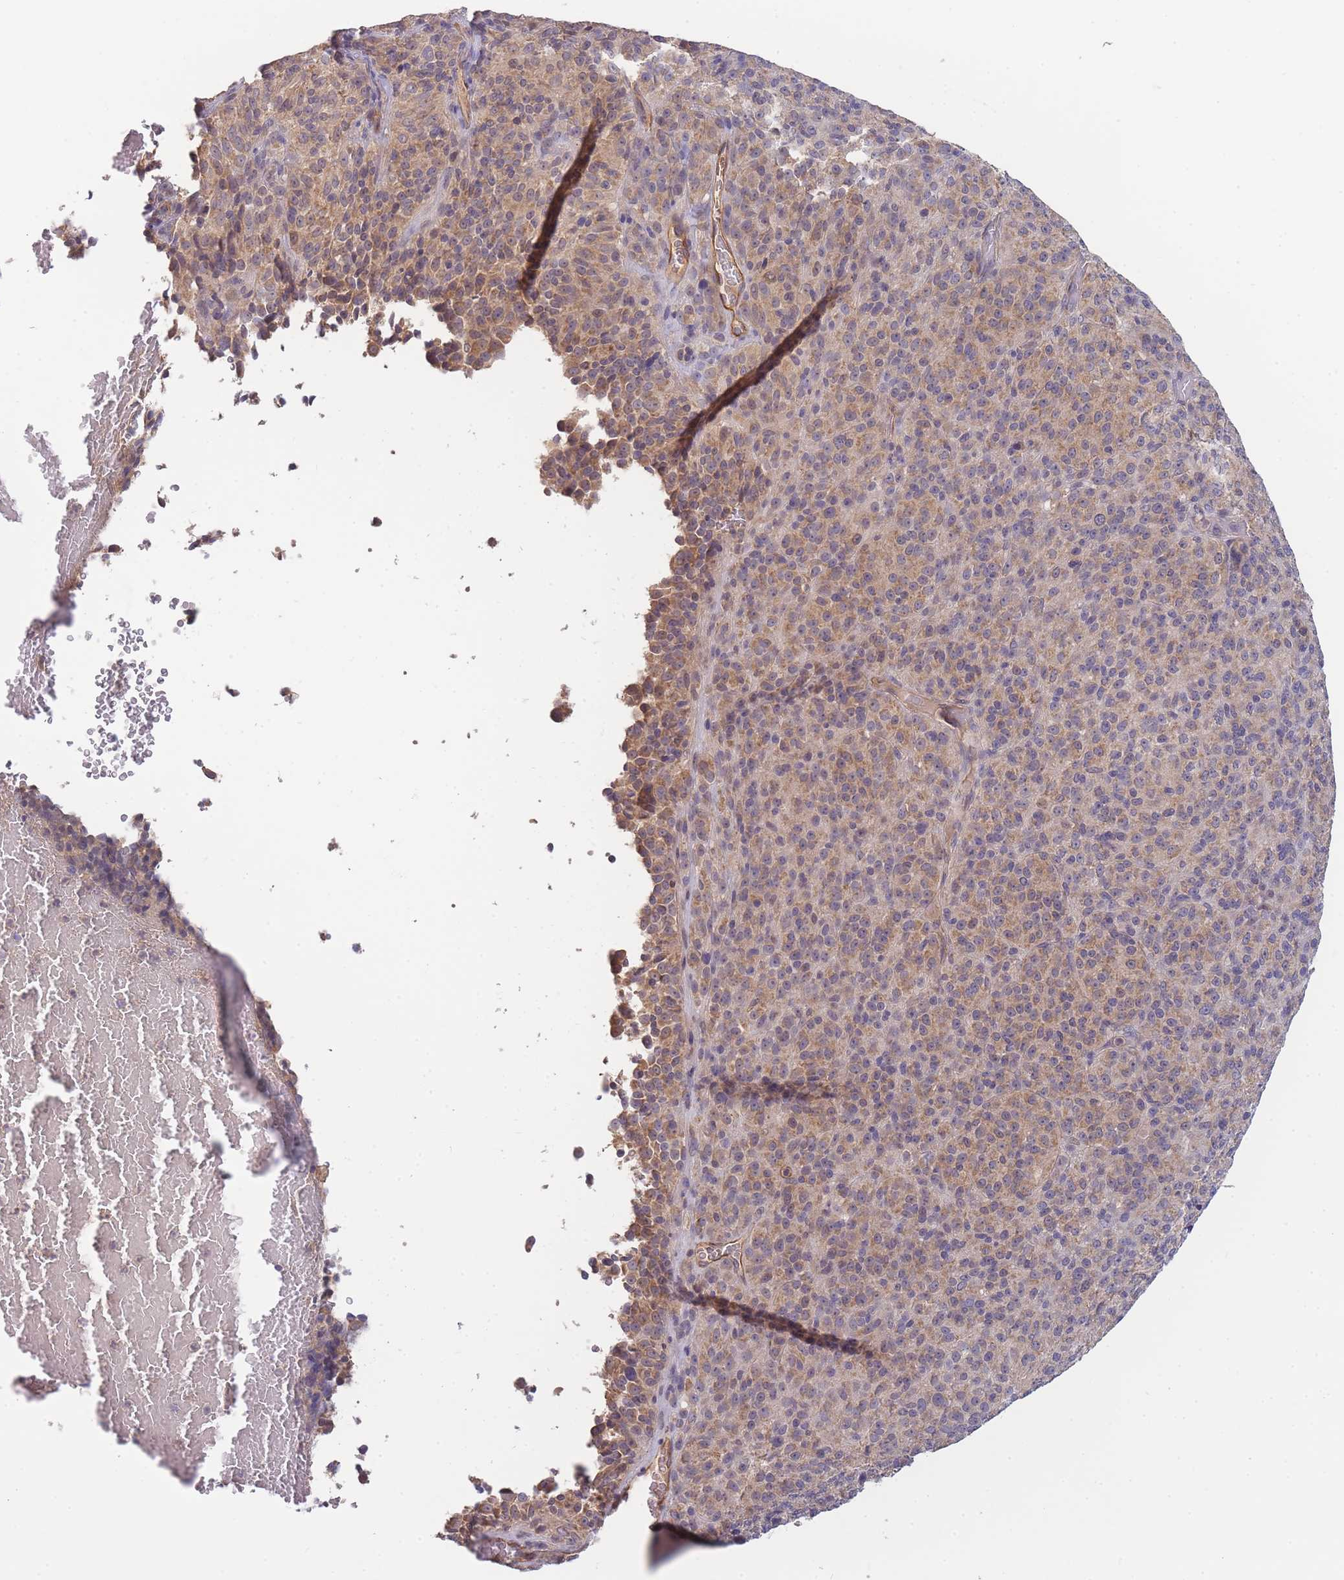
{"staining": {"intensity": "weak", "quantity": ">75%", "location": "cytoplasmic/membranous"}, "tissue": "melanoma", "cell_type": "Tumor cells", "image_type": "cancer", "snomed": [{"axis": "morphology", "description": "Malignant melanoma, Metastatic site"}, {"axis": "topography", "description": "Brain"}], "caption": "A brown stain labels weak cytoplasmic/membranous expression of a protein in melanoma tumor cells.", "gene": "NDUFAF5", "patient": {"sex": "female", "age": 56}}